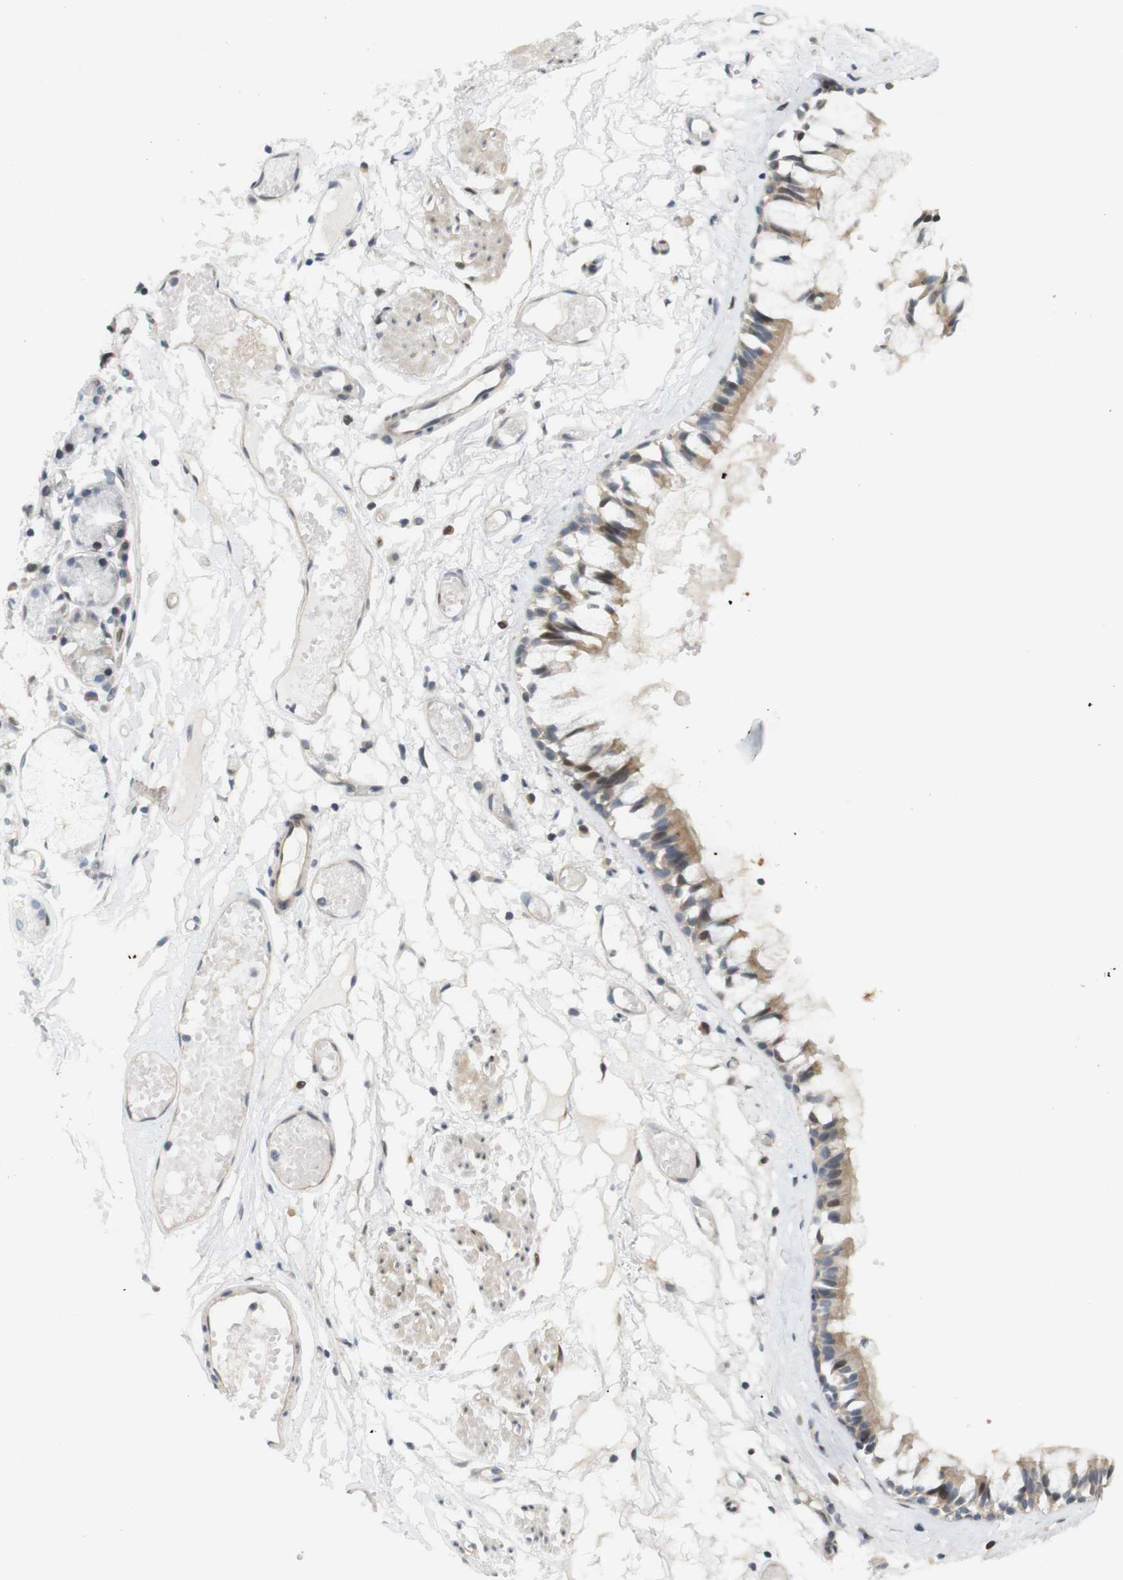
{"staining": {"intensity": "moderate", "quantity": ">75%", "location": "cytoplasmic/membranous"}, "tissue": "bronchus", "cell_type": "Respiratory epithelial cells", "image_type": "normal", "snomed": [{"axis": "morphology", "description": "Normal tissue, NOS"}, {"axis": "morphology", "description": "Inflammation, NOS"}, {"axis": "topography", "description": "Cartilage tissue"}, {"axis": "topography", "description": "Lung"}], "caption": "IHC micrograph of normal human bronchus stained for a protein (brown), which displays medium levels of moderate cytoplasmic/membranous staining in about >75% of respiratory epithelial cells.", "gene": "PPP1R14A", "patient": {"sex": "male", "age": 71}}